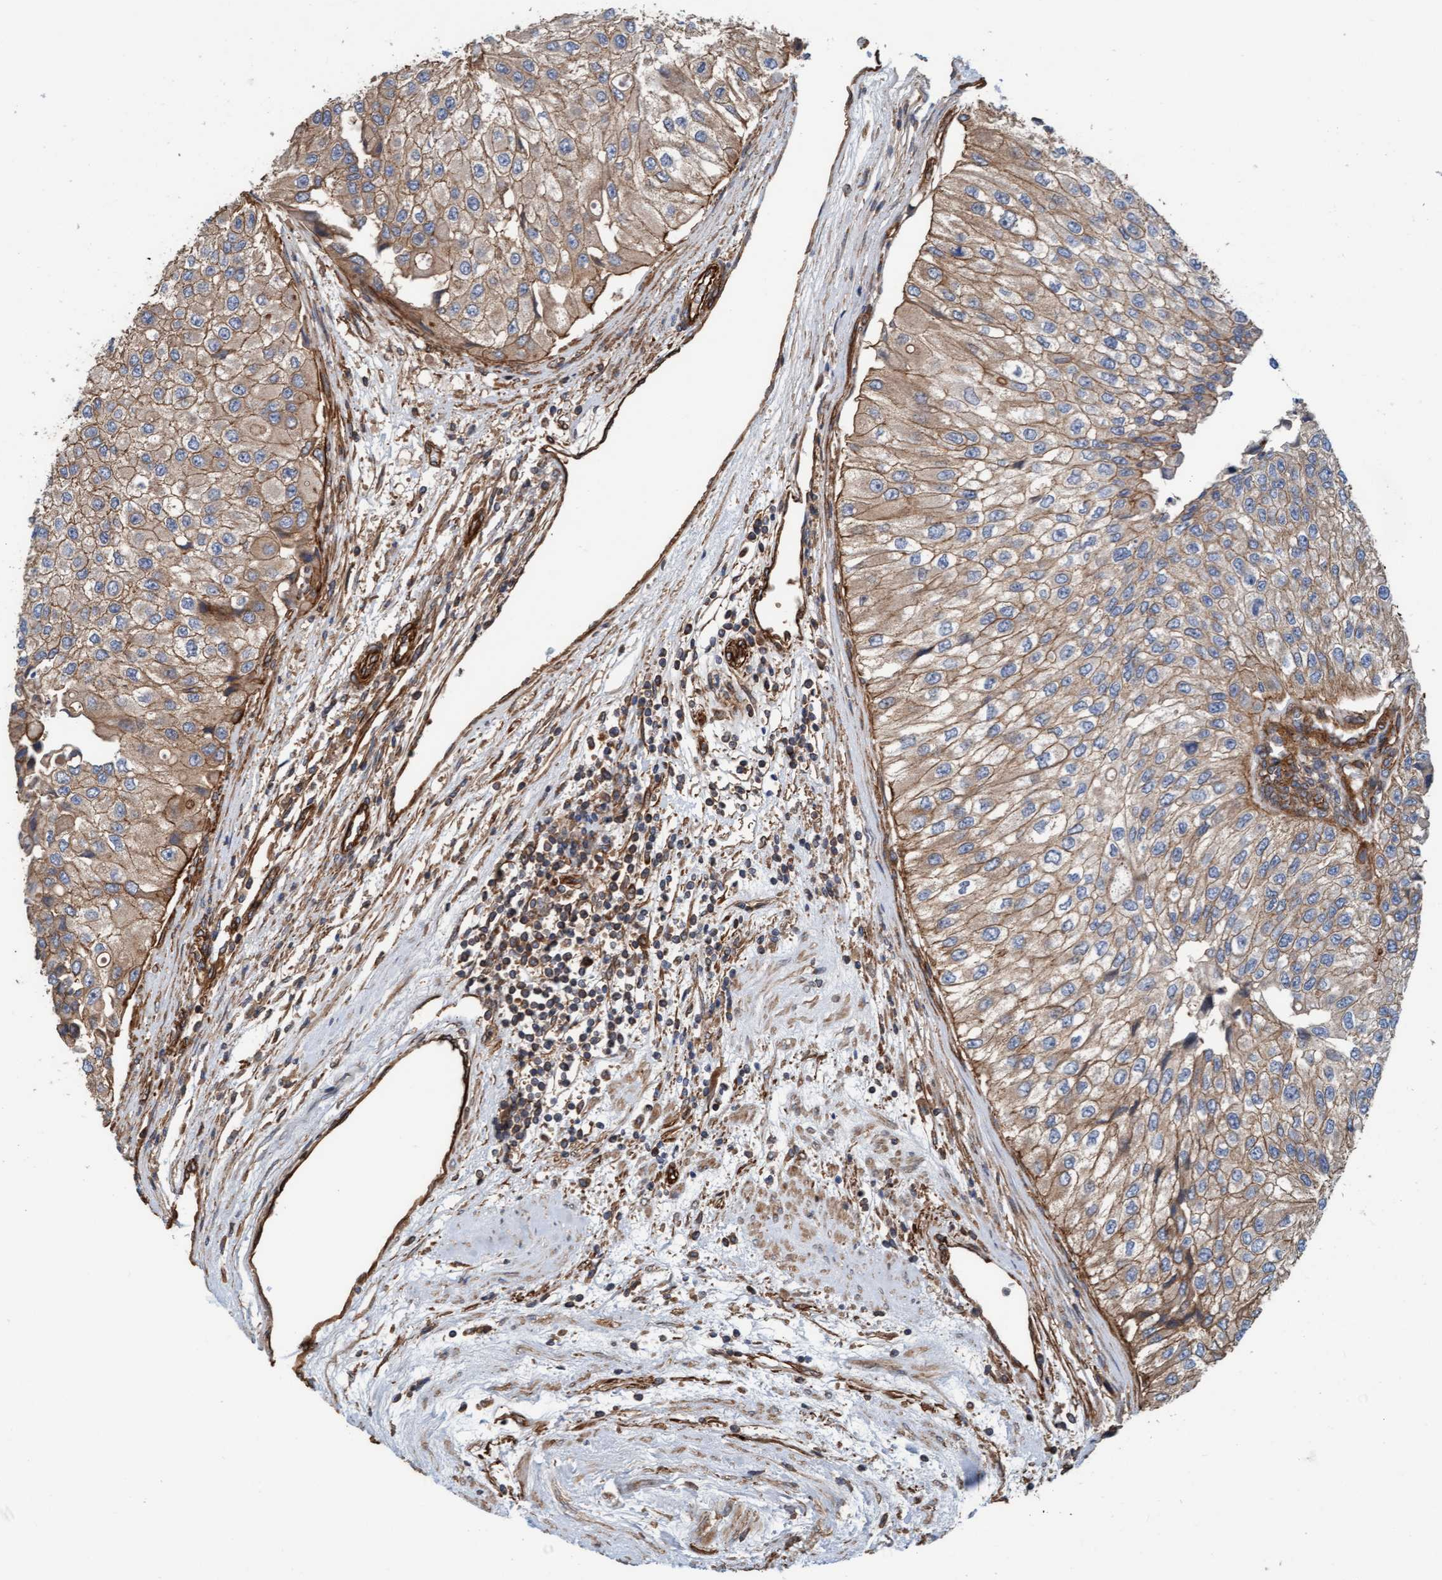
{"staining": {"intensity": "weak", "quantity": ">75%", "location": "cytoplasmic/membranous"}, "tissue": "urothelial cancer", "cell_type": "Tumor cells", "image_type": "cancer", "snomed": [{"axis": "morphology", "description": "Urothelial carcinoma, High grade"}, {"axis": "topography", "description": "Kidney"}, {"axis": "topography", "description": "Urinary bladder"}], "caption": "Tumor cells demonstrate low levels of weak cytoplasmic/membranous positivity in approximately >75% of cells in urothelial cancer.", "gene": "STXBP4", "patient": {"sex": "male", "age": 77}}